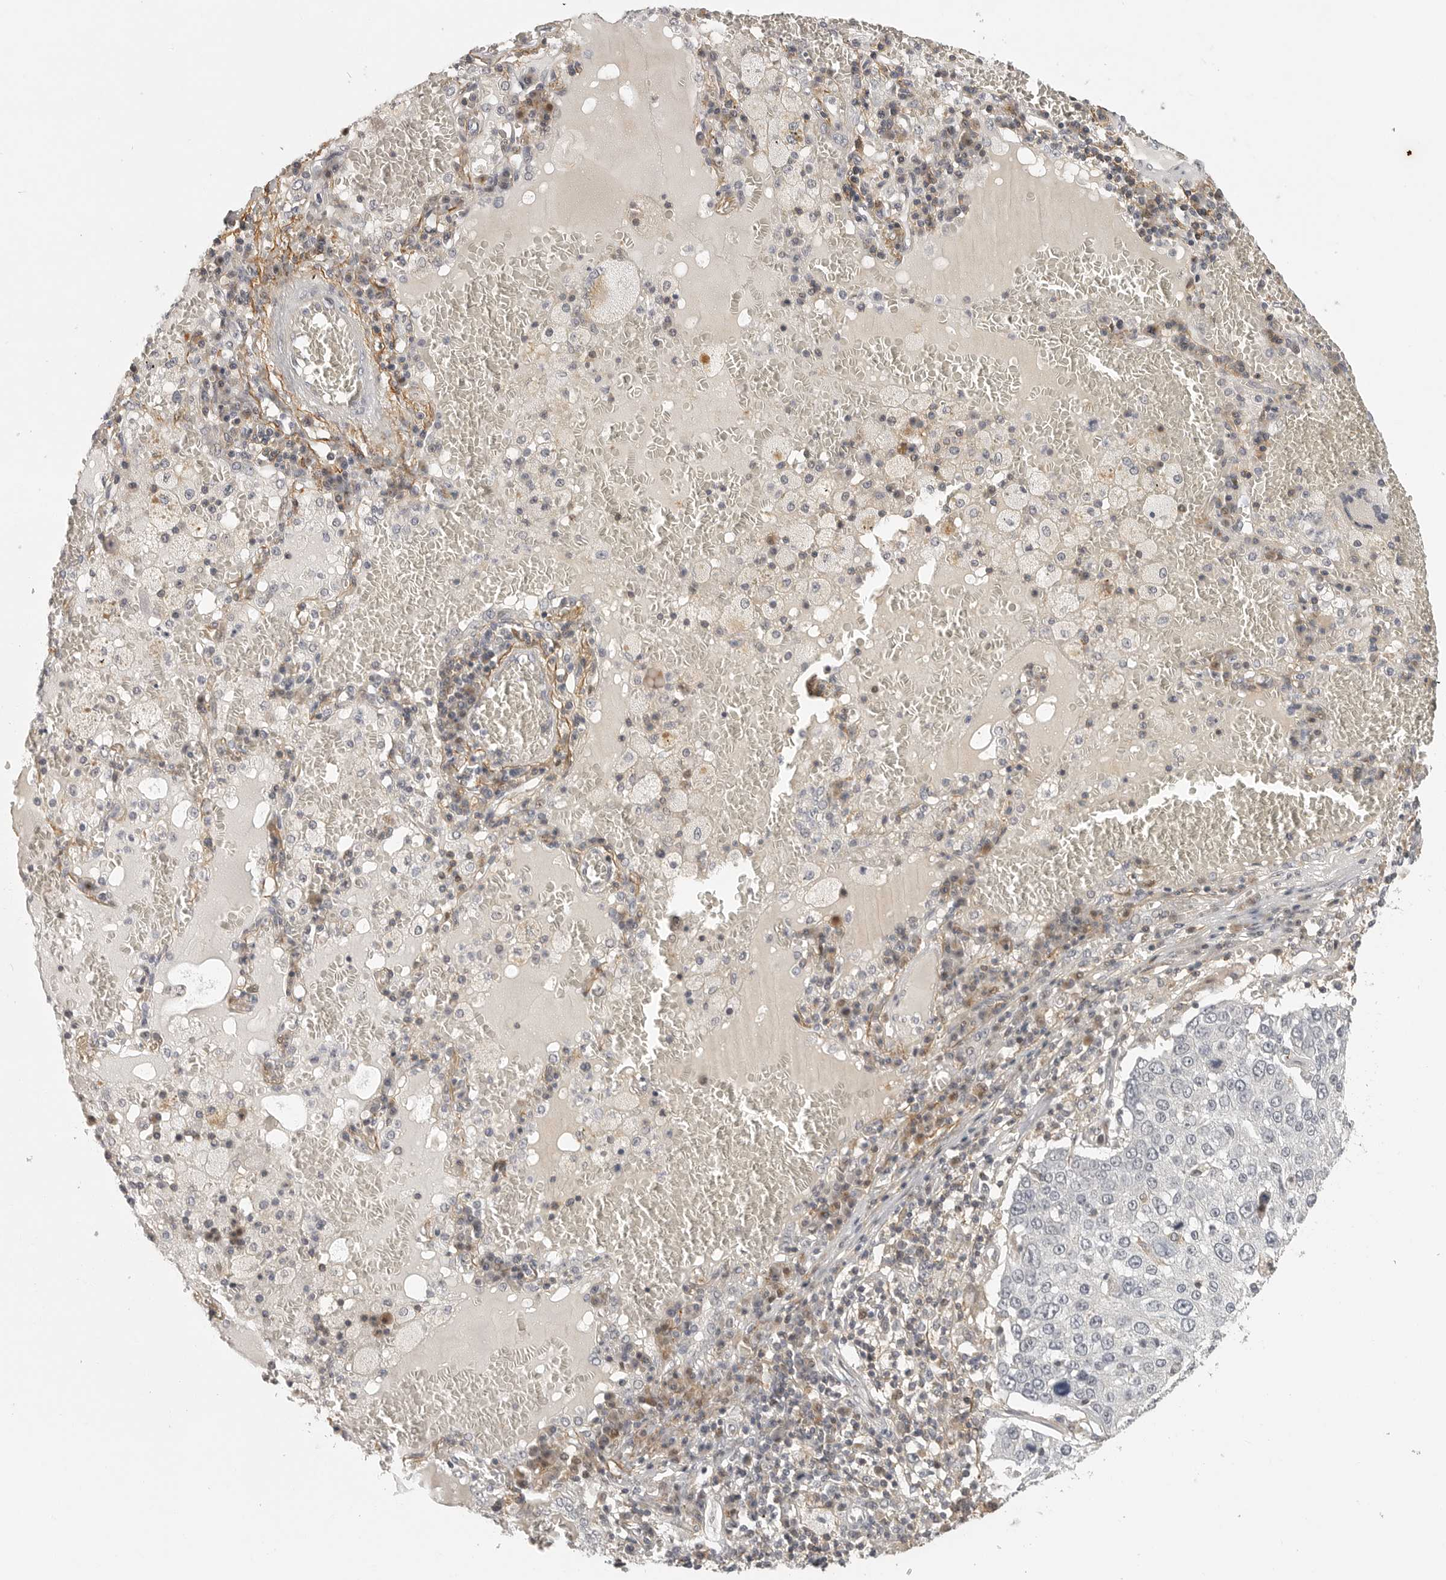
{"staining": {"intensity": "negative", "quantity": "none", "location": "none"}, "tissue": "lung cancer", "cell_type": "Tumor cells", "image_type": "cancer", "snomed": [{"axis": "morphology", "description": "Squamous cell carcinoma, NOS"}, {"axis": "topography", "description": "Lung"}], "caption": "Immunohistochemical staining of human lung cancer (squamous cell carcinoma) shows no significant staining in tumor cells. (Brightfield microscopy of DAB immunohistochemistry at high magnification).", "gene": "UROD", "patient": {"sex": "male", "age": 65}}